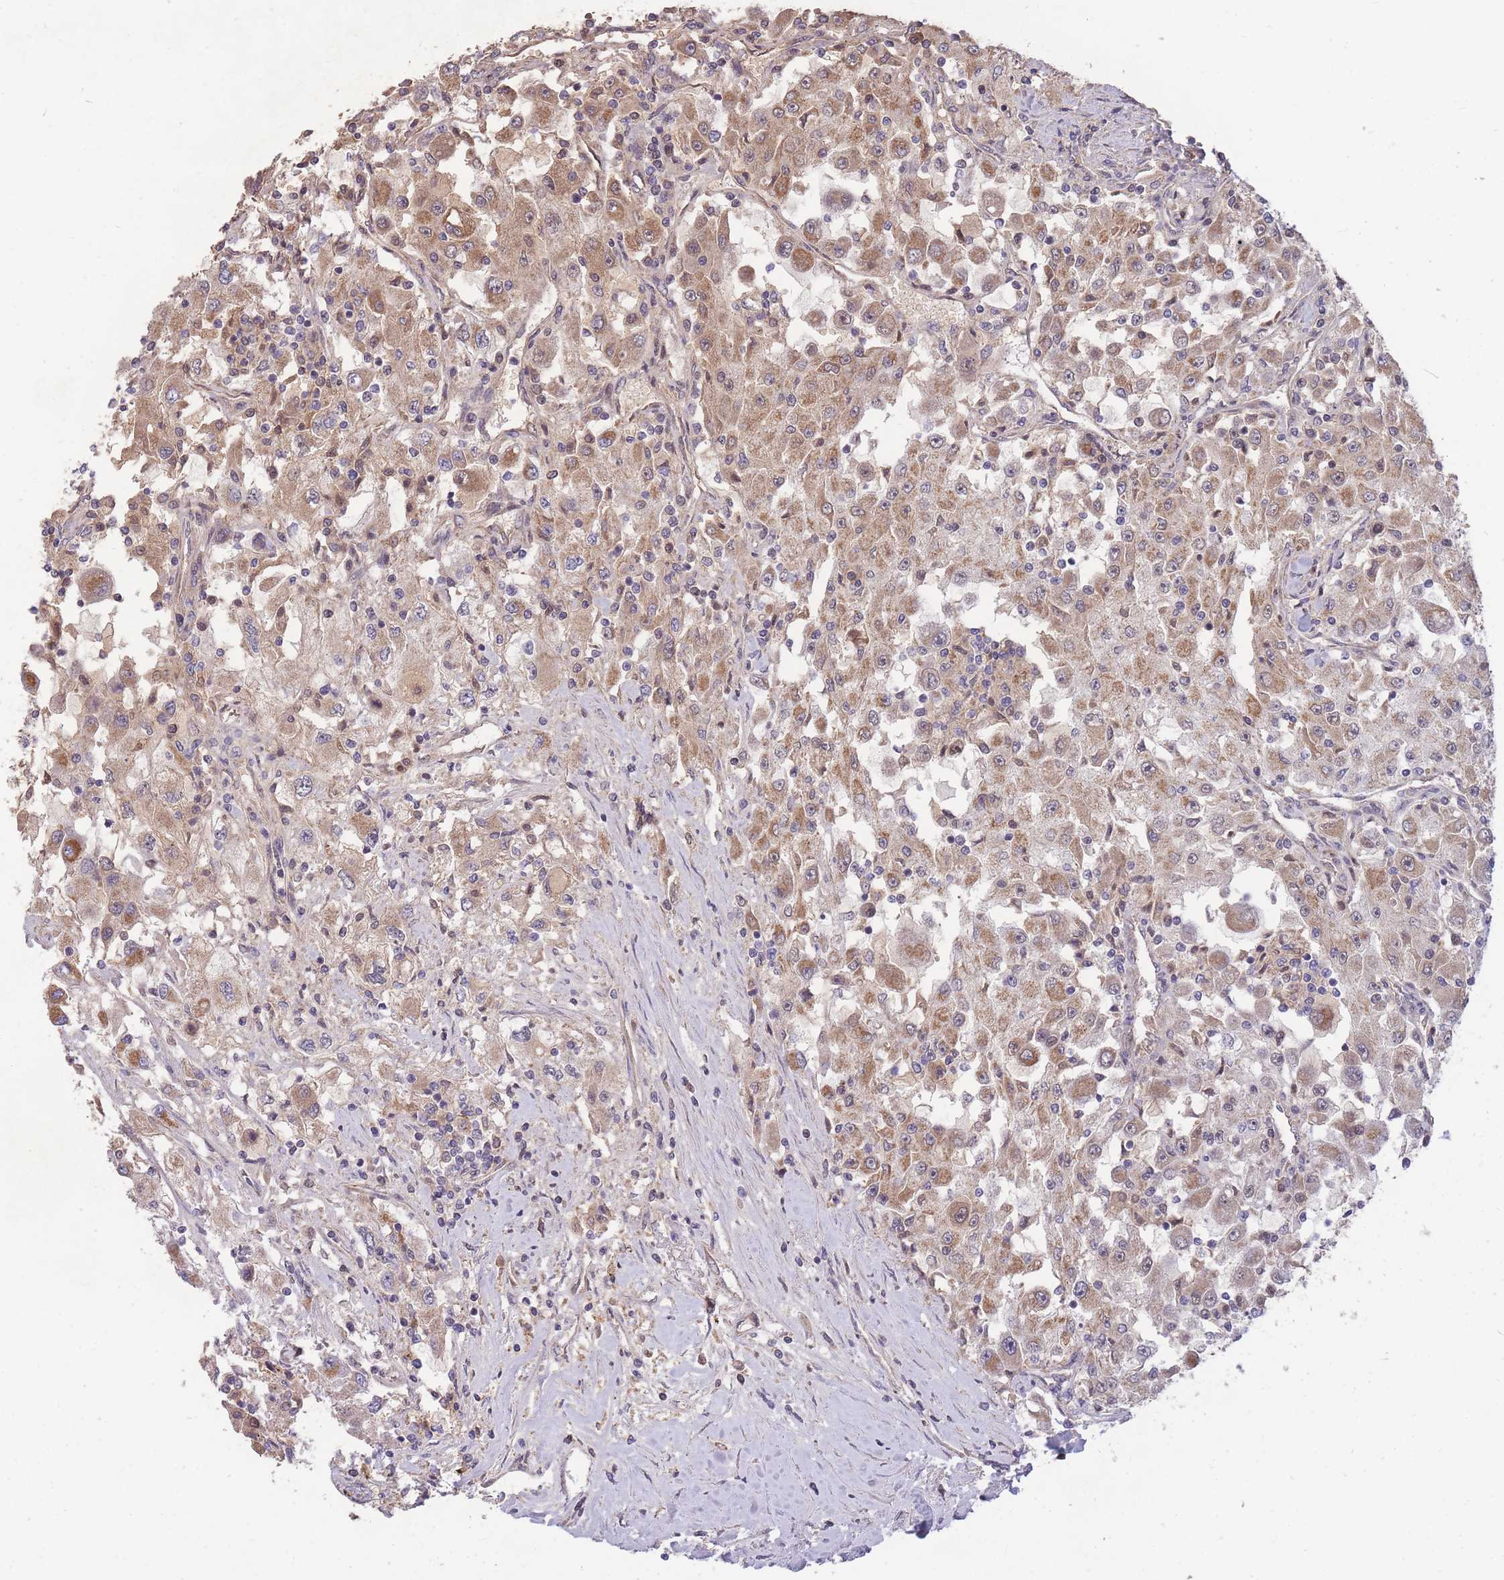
{"staining": {"intensity": "moderate", "quantity": ">75%", "location": "cytoplasmic/membranous,nuclear"}, "tissue": "renal cancer", "cell_type": "Tumor cells", "image_type": "cancer", "snomed": [{"axis": "morphology", "description": "Adenocarcinoma, NOS"}, {"axis": "topography", "description": "Kidney"}], "caption": "Tumor cells show medium levels of moderate cytoplasmic/membranous and nuclear positivity in approximately >75% of cells in human renal adenocarcinoma.", "gene": "PTPMT1", "patient": {"sex": "female", "age": 67}}